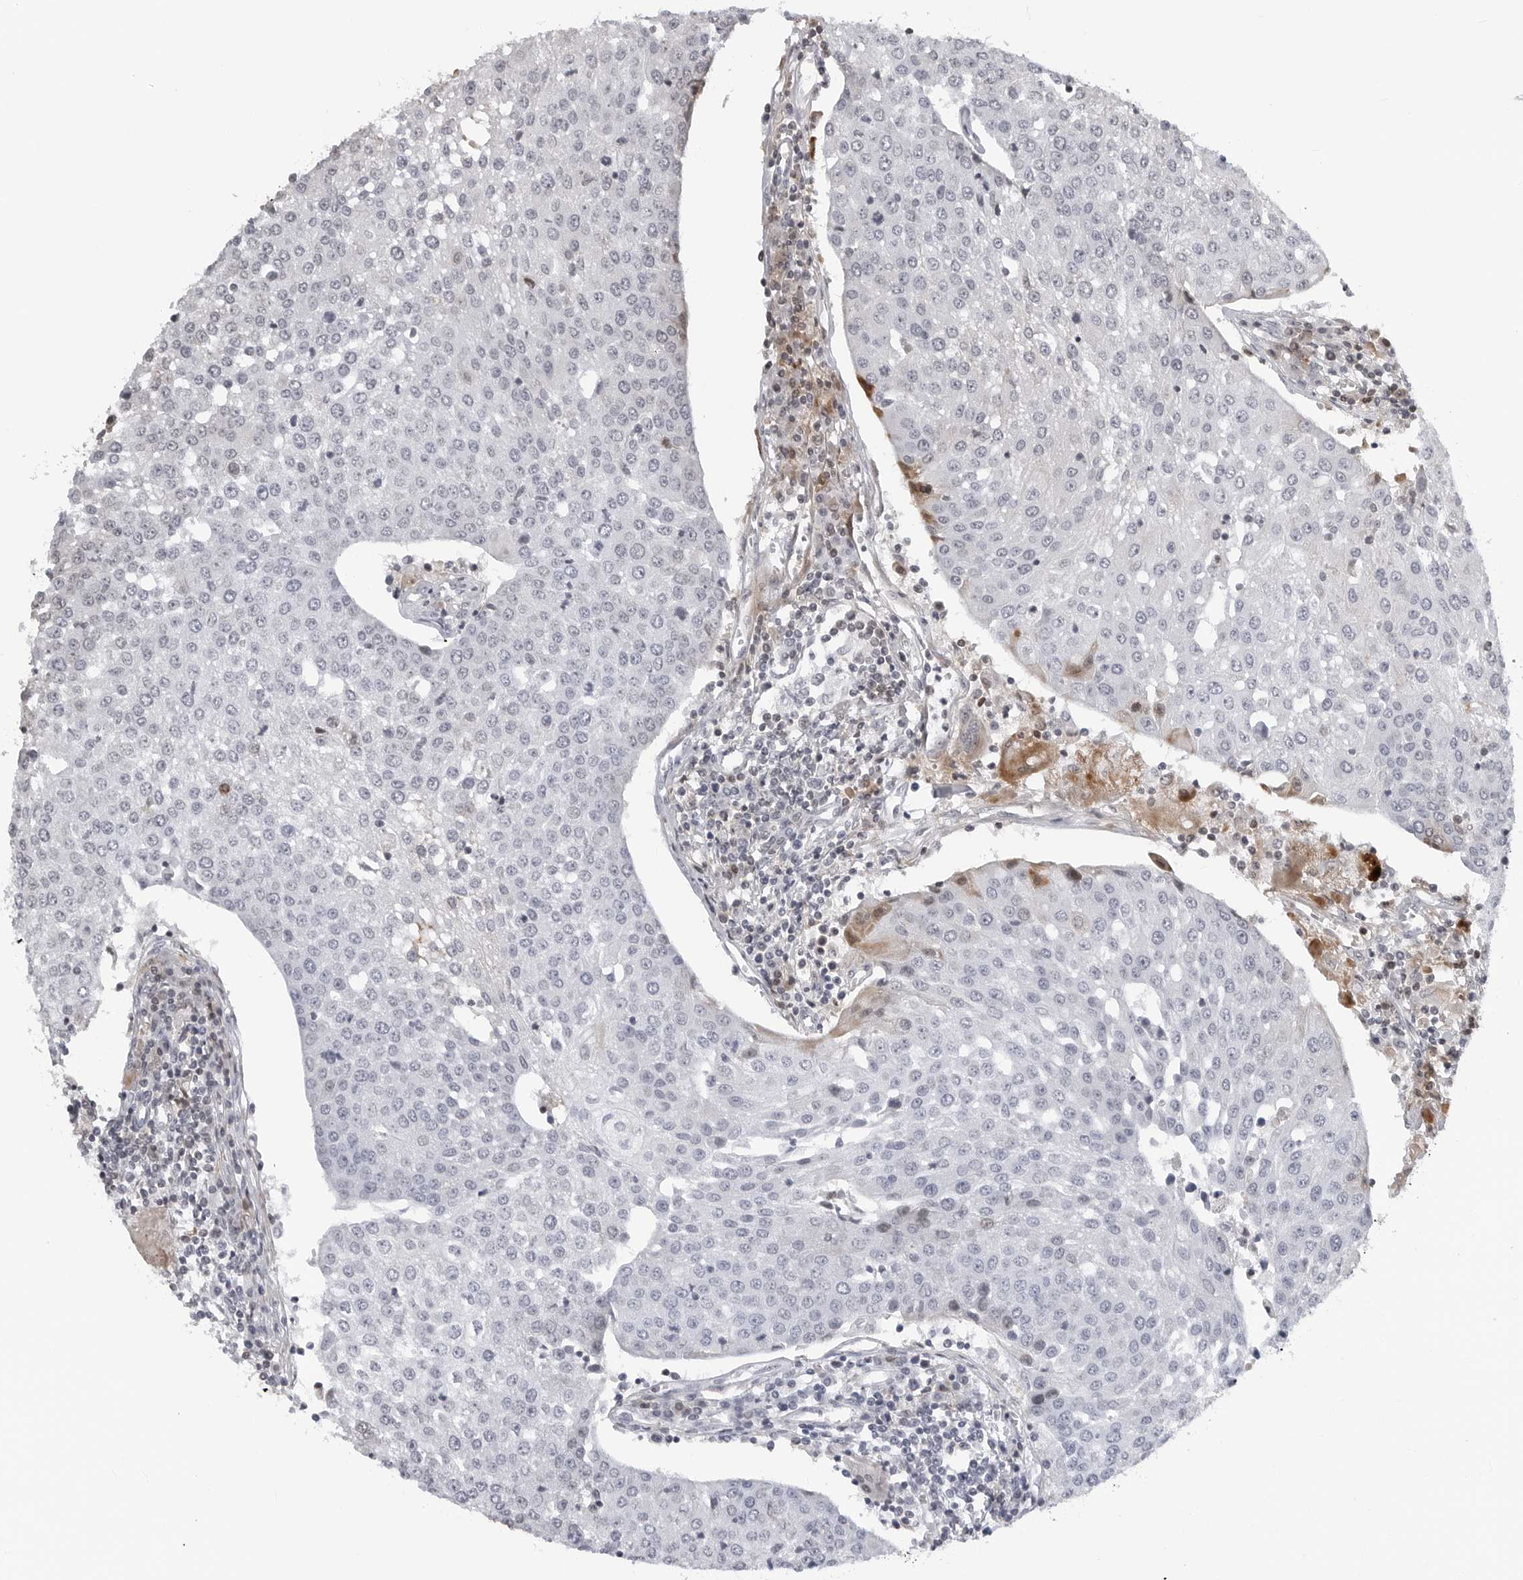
{"staining": {"intensity": "negative", "quantity": "none", "location": "none"}, "tissue": "urothelial cancer", "cell_type": "Tumor cells", "image_type": "cancer", "snomed": [{"axis": "morphology", "description": "Urothelial carcinoma, High grade"}, {"axis": "topography", "description": "Urinary bladder"}], "caption": "An immunohistochemistry (IHC) image of high-grade urothelial carcinoma is shown. There is no staining in tumor cells of high-grade urothelial carcinoma. (Stains: DAB (3,3'-diaminobenzidine) immunohistochemistry (IHC) with hematoxylin counter stain, Microscopy: brightfield microscopy at high magnification).", "gene": "CXCR5", "patient": {"sex": "female", "age": 85}}